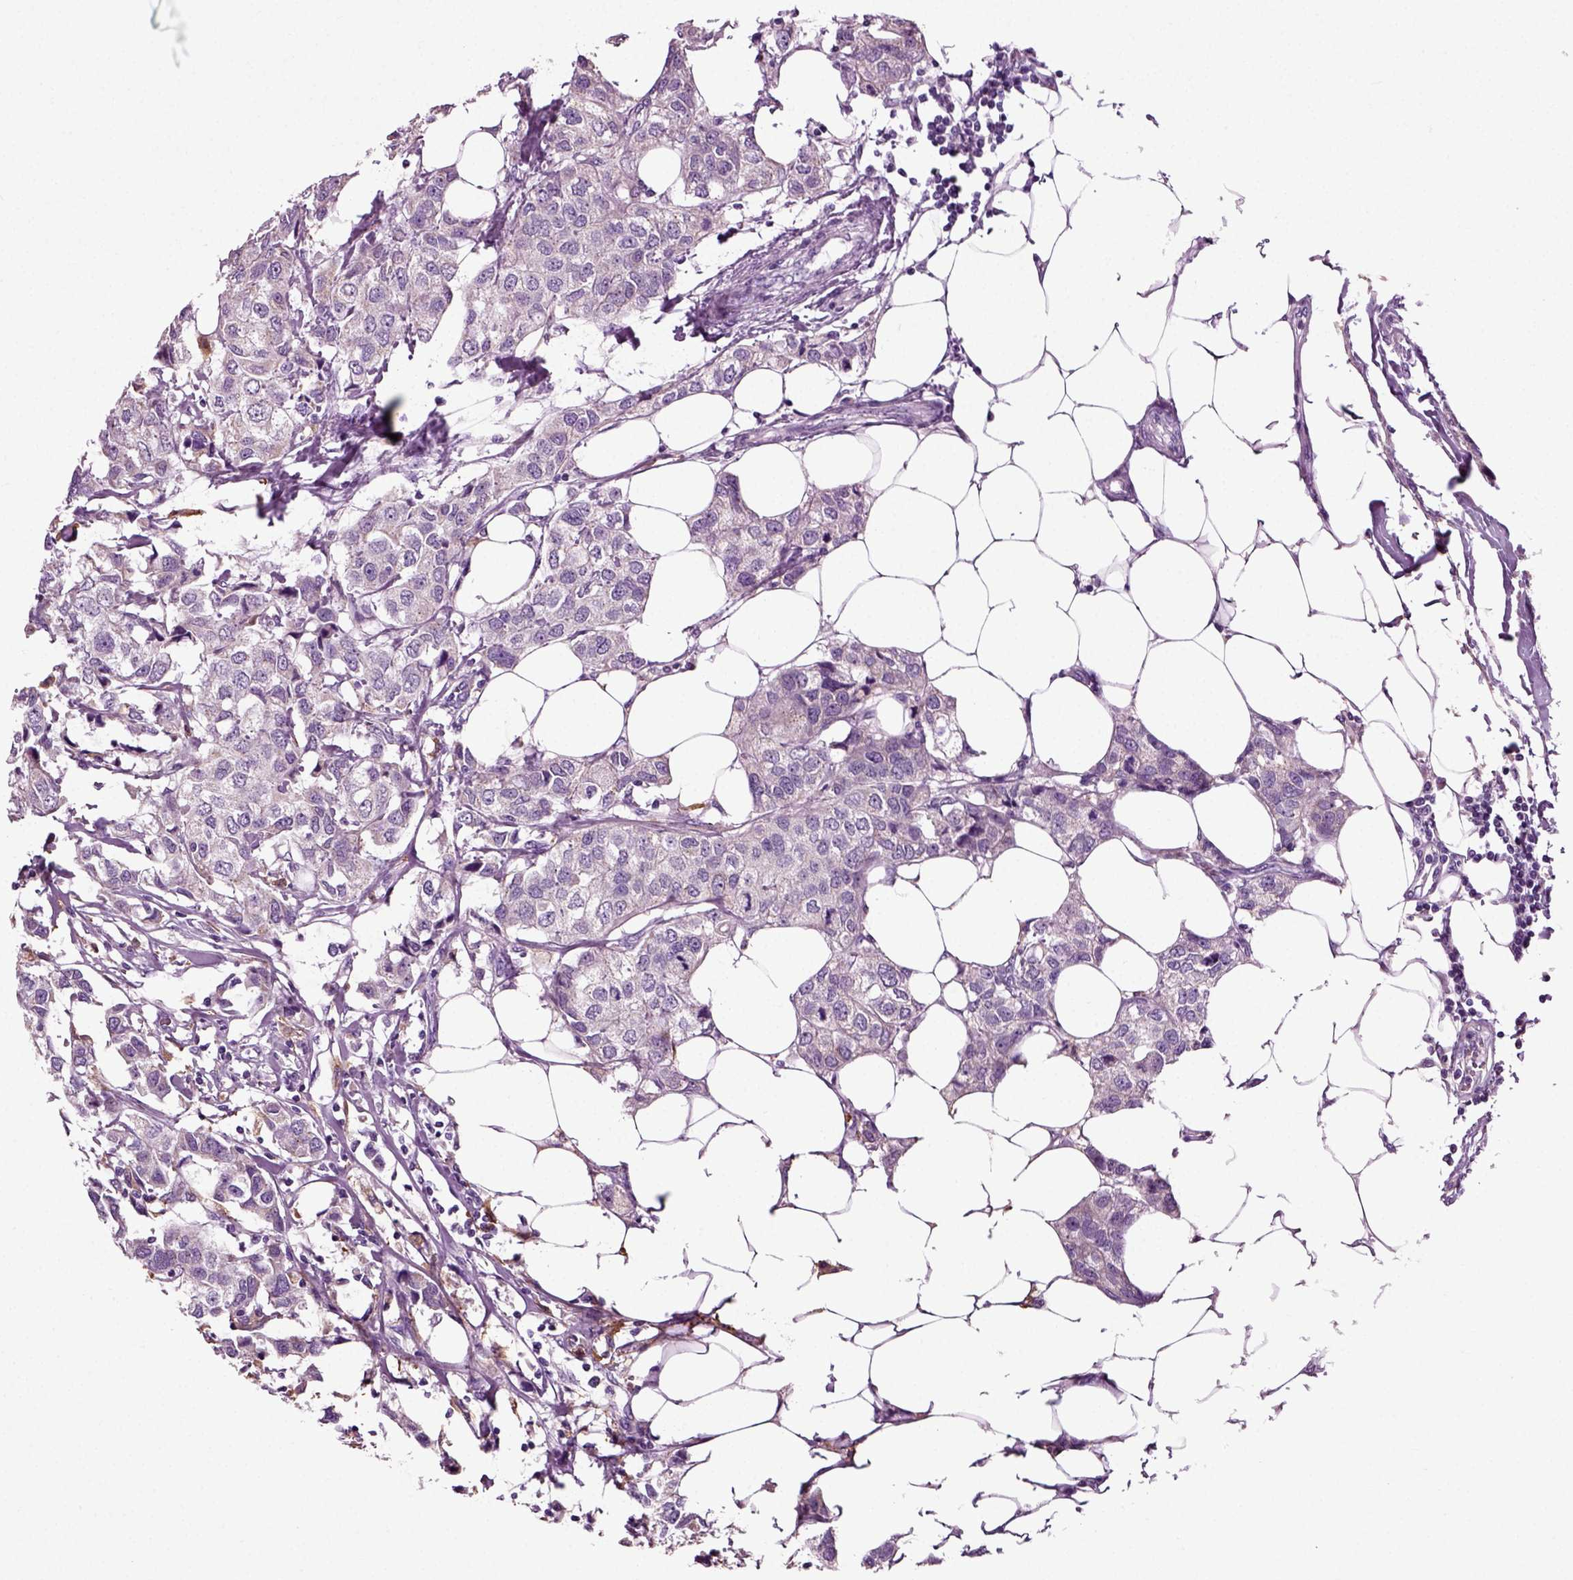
{"staining": {"intensity": "negative", "quantity": "none", "location": "none"}, "tissue": "breast cancer", "cell_type": "Tumor cells", "image_type": "cancer", "snomed": [{"axis": "morphology", "description": "Duct carcinoma"}, {"axis": "topography", "description": "Breast"}], "caption": "Immunohistochemistry (IHC) photomicrograph of human breast cancer stained for a protein (brown), which demonstrates no expression in tumor cells. (DAB IHC visualized using brightfield microscopy, high magnification).", "gene": "DNAH10", "patient": {"sex": "female", "age": 80}}